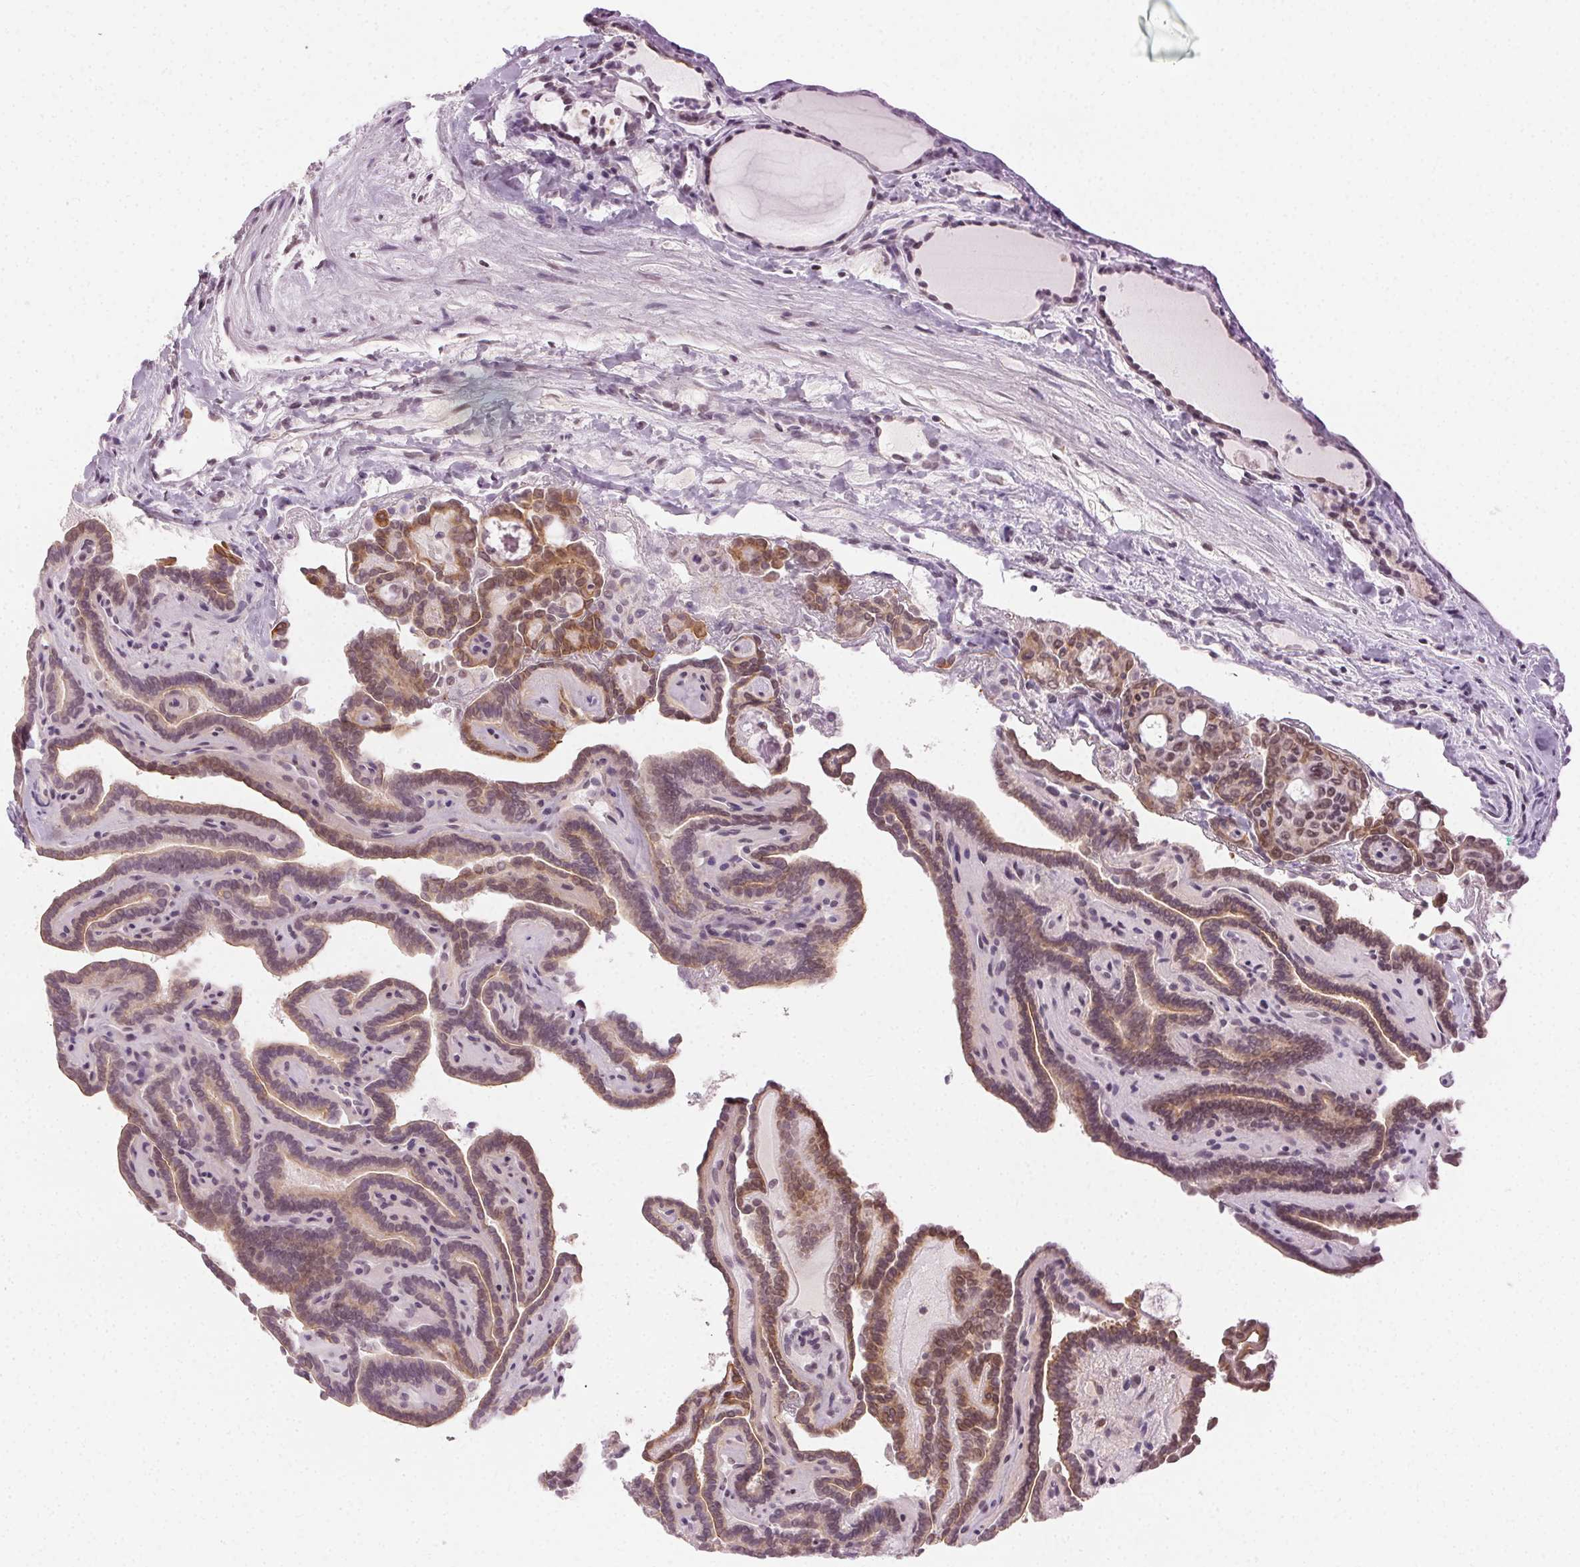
{"staining": {"intensity": "weak", "quantity": ">75%", "location": "cytoplasmic/membranous"}, "tissue": "thyroid cancer", "cell_type": "Tumor cells", "image_type": "cancer", "snomed": [{"axis": "morphology", "description": "Papillary adenocarcinoma, NOS"}, {"axis": "topography", "description": "Thyroid gland"}], "caption": "There is low levels of weak cytoplasmic/membranous staining in tumor cells of thyroid papillary adenocarcinoma, as demonstrated by immunohistochemical staining (brown color).", "gene": "AIF1L", "patient": {"sex": "female", "age": 21}}